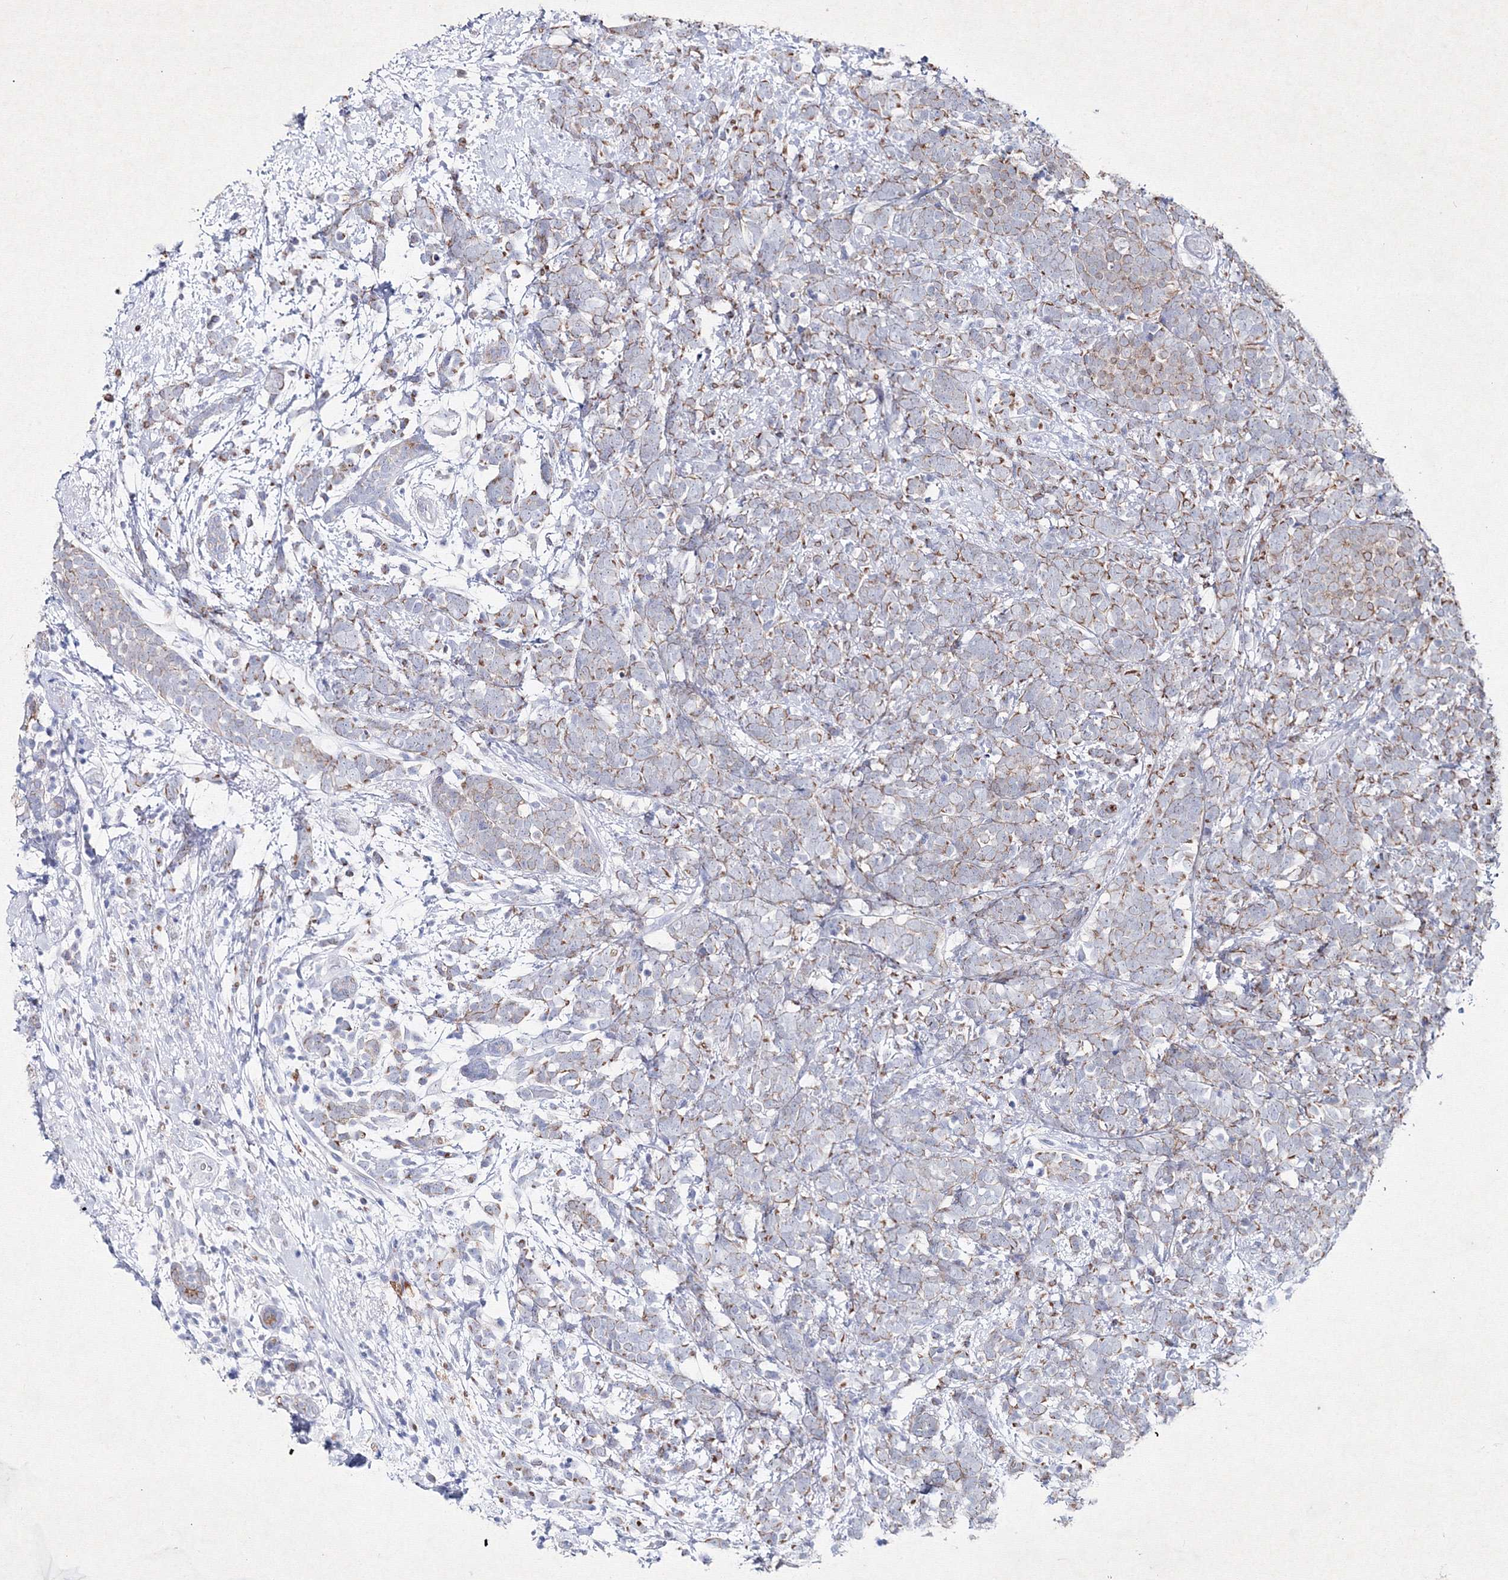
{"staining": {"intensity": "weak", "quantity": "<25%", "location": "cytoplasmic/membranous"}, "tissue": "breast cancer", "cell_type": "Tumor cells", "image_type": "cancer", "snomed": [{"axis": "morphology", "description": "Lobular carcinoma"}, {"axis": "topography", "description": "Breast"}], "caption": "The image exhibits no significant positivity in tumor cells of breast lobular carcinoma.", "gene": "SMIM29", "patient": {"sex": "female", "age": 58}}